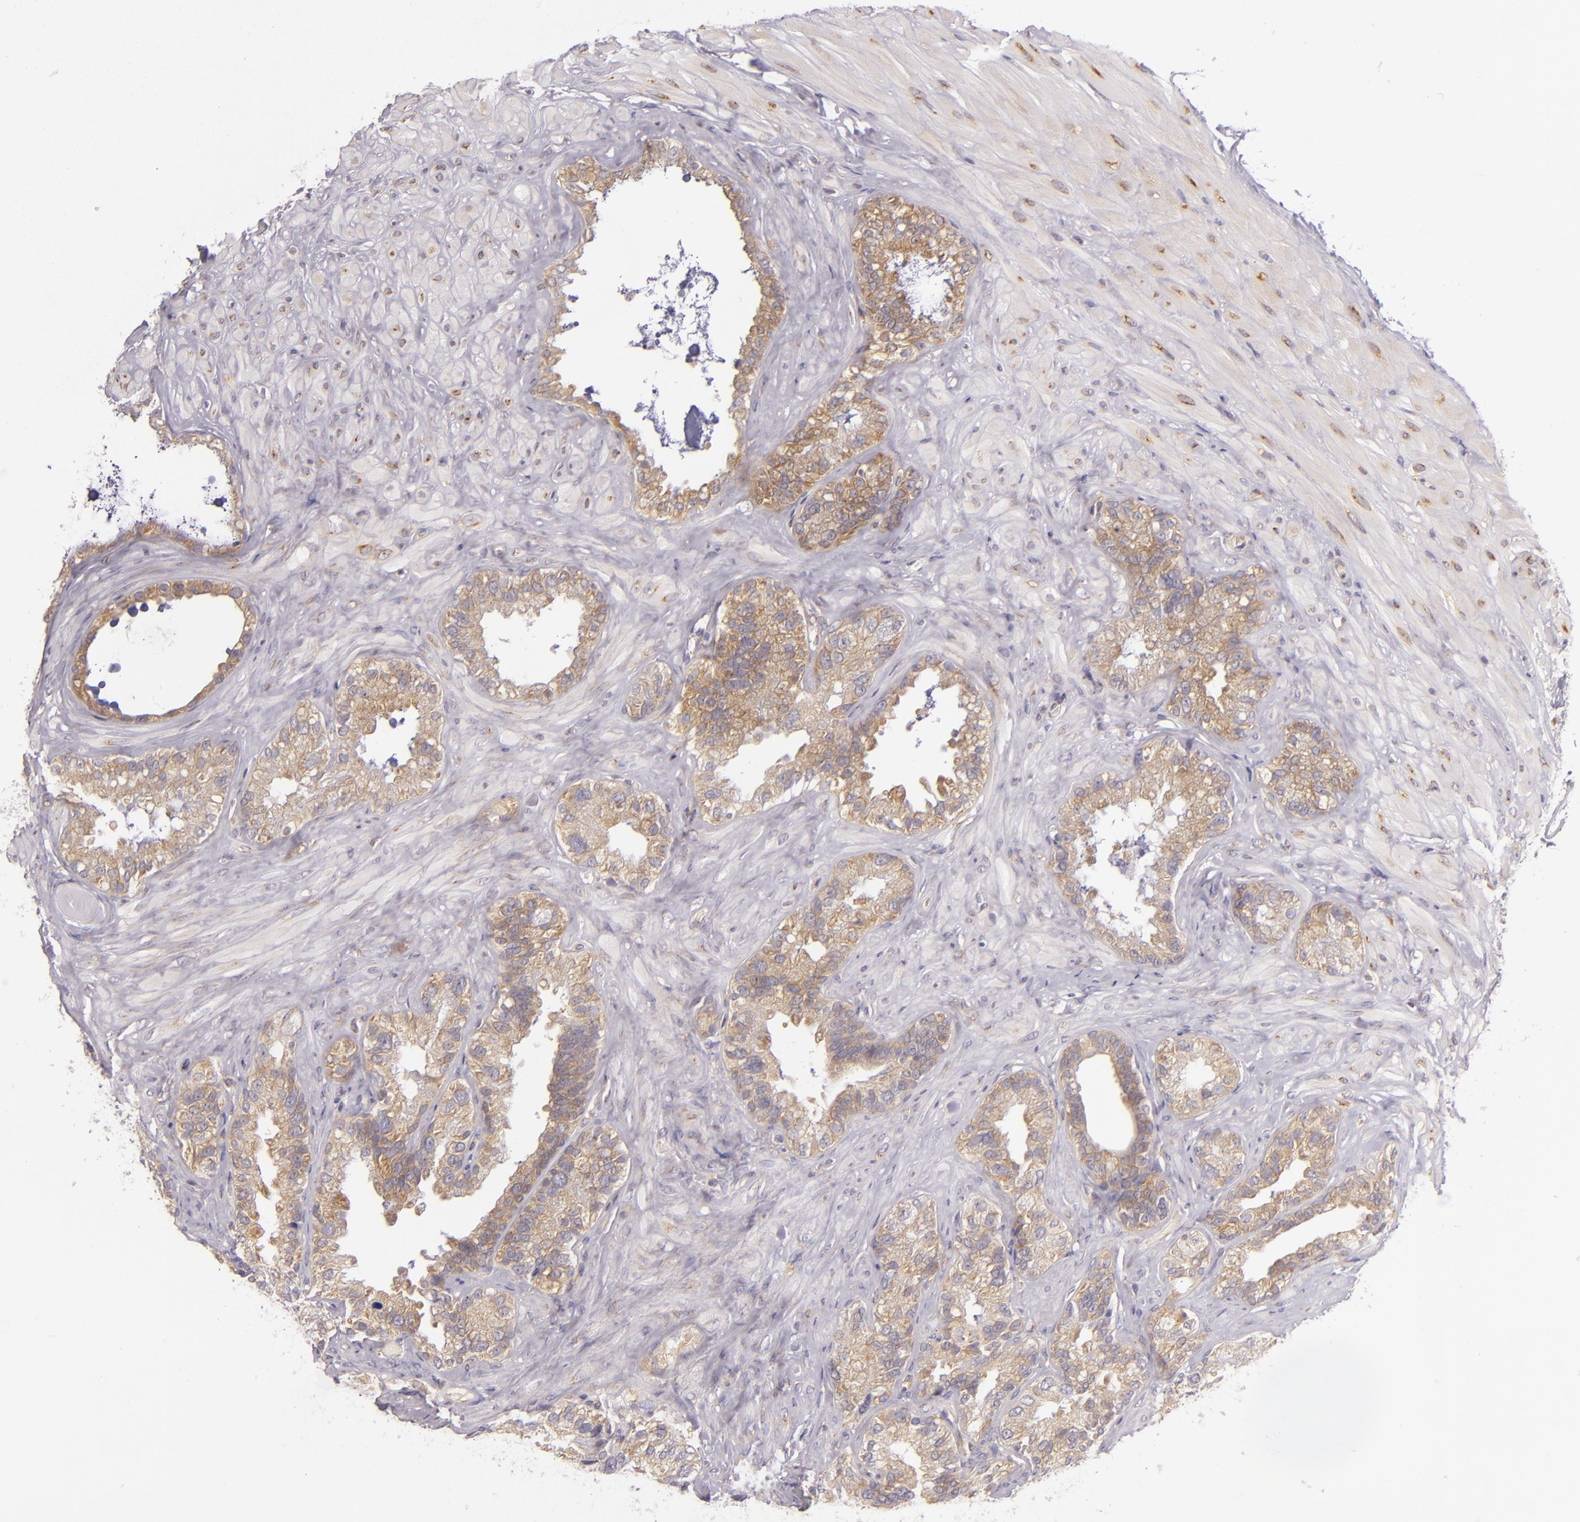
{"staining": {"intensity": "weak", "quantity": ">75%", "location": "cytoplasmic/membranous"}, "tissue": "seminal vesicle", "cell_type": "Glandular cells", "image_type": "normal", "snomed": [{"axis": "morphology", "description": "Normal tissue, NOS"}, {"axis": "topography", "description": "Seminal veicle"}], "caption": "Protein expression analysis of unremarkable seminal vesicle shows weak cytoplasmic/membranous staining in about >75% of glandular cells. The protein of interest is stained brown, and the nuclei are stained in blue (DAB IHC with brightfield microscopy, high magnification).", "gene": "UPF3B", "patient": {"sex": "male", "age": 63}}